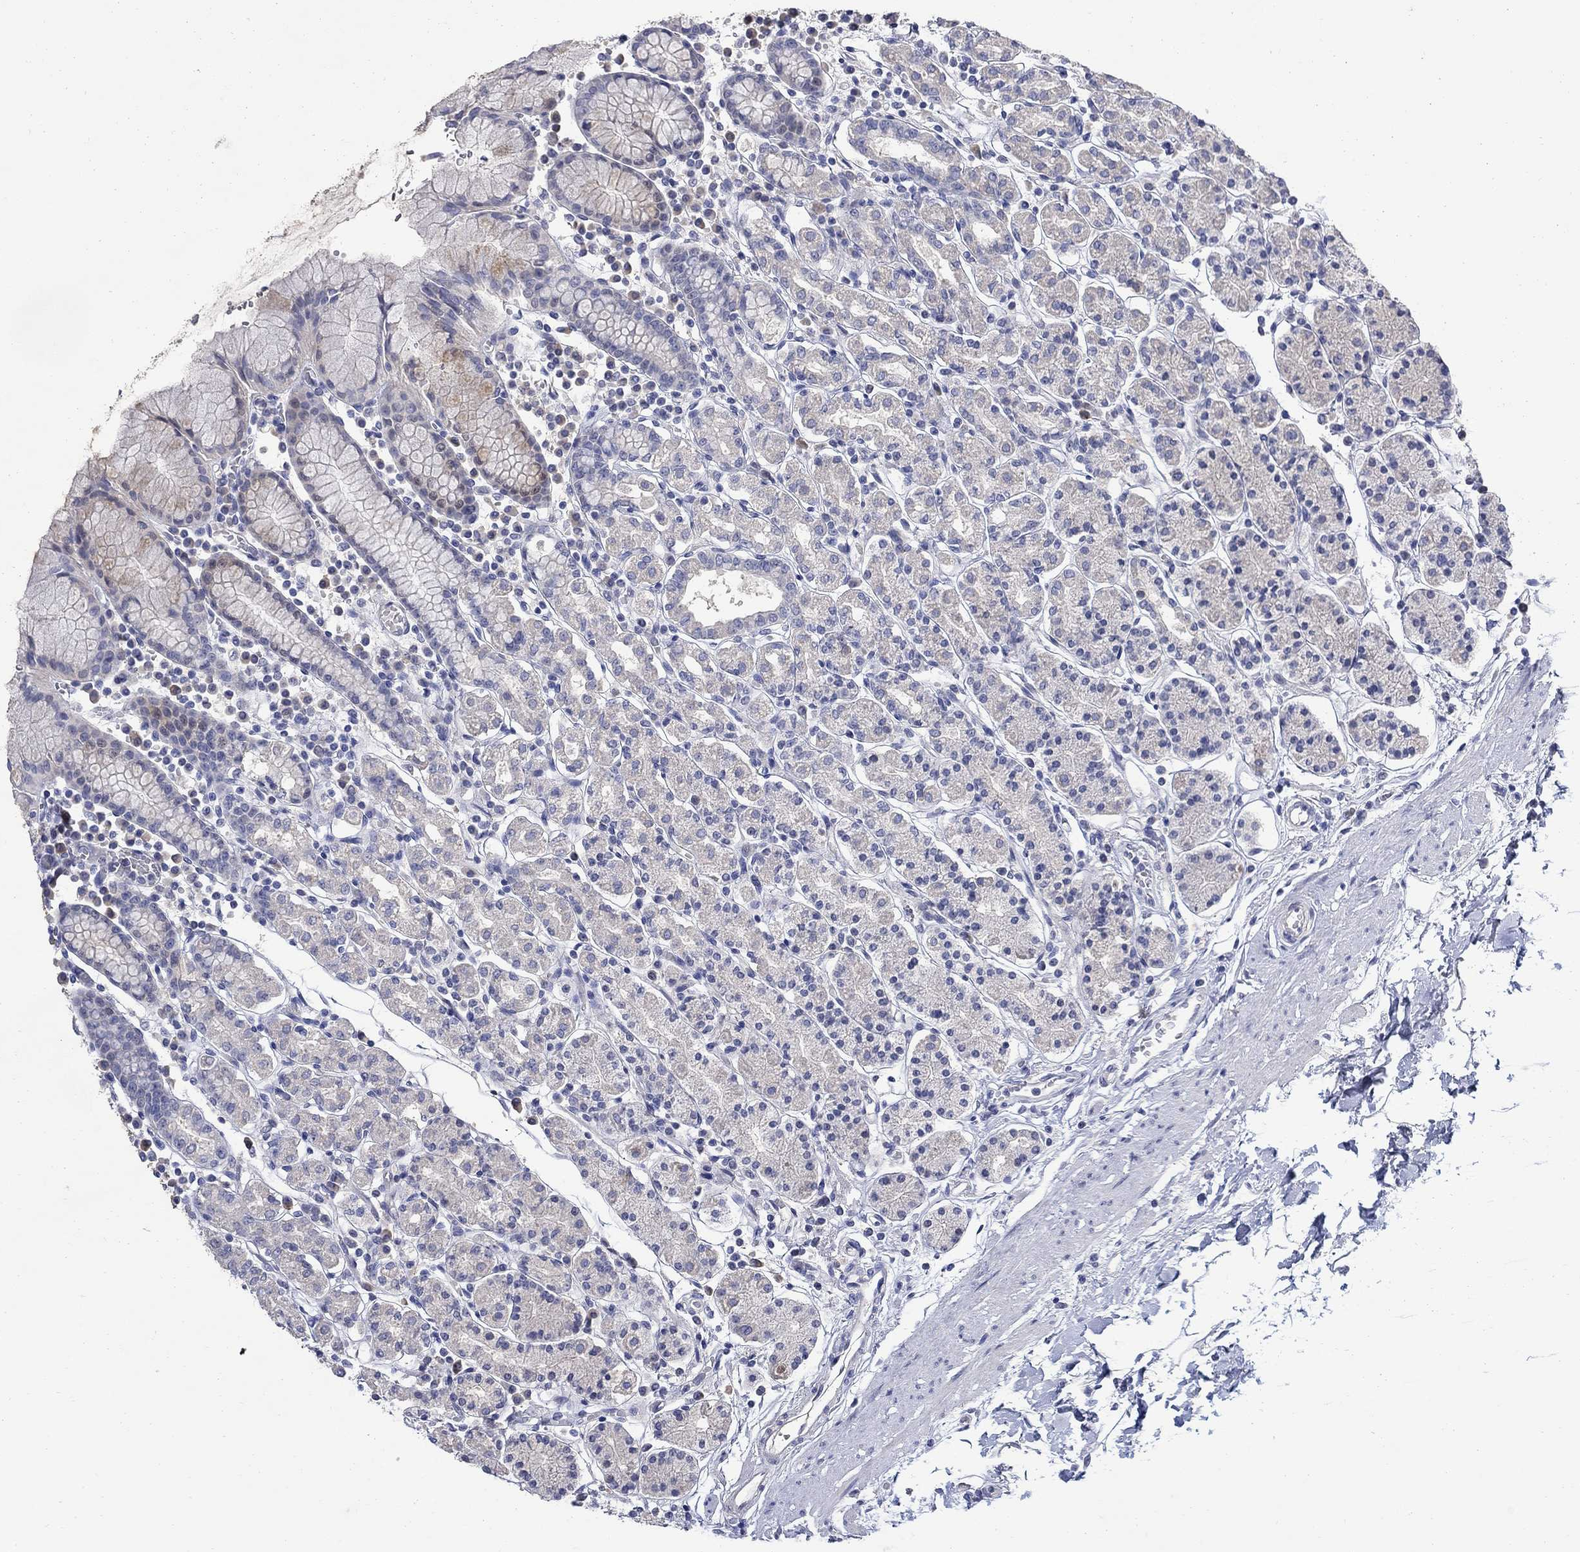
{"staining": {"intensity": "negative", "quantity": "none", "location": "none"}, "tissue": "stomach", "cell_type": "Glandular cells", "image_type": "normal", "snomed": [{"axis": "morphology", "description": "Normal tissue, NOS"}, {"axis": "topography", "description": "Stomach, upper"}, {"axis": "topography", "description": "Stomach"}], "caption": "Immunohistochemical staining of benign stomach exhibits no significant expression in glandular cells. (Stains: DAB (3,3'-diaminobenzidine) immunohistochemistry (IHC) with hematoxylin counter stain, Microscopy: brightfield microscopy at high magnification).", "gene": "DLK1", "patient": {"sex": "male", "age": 62}}